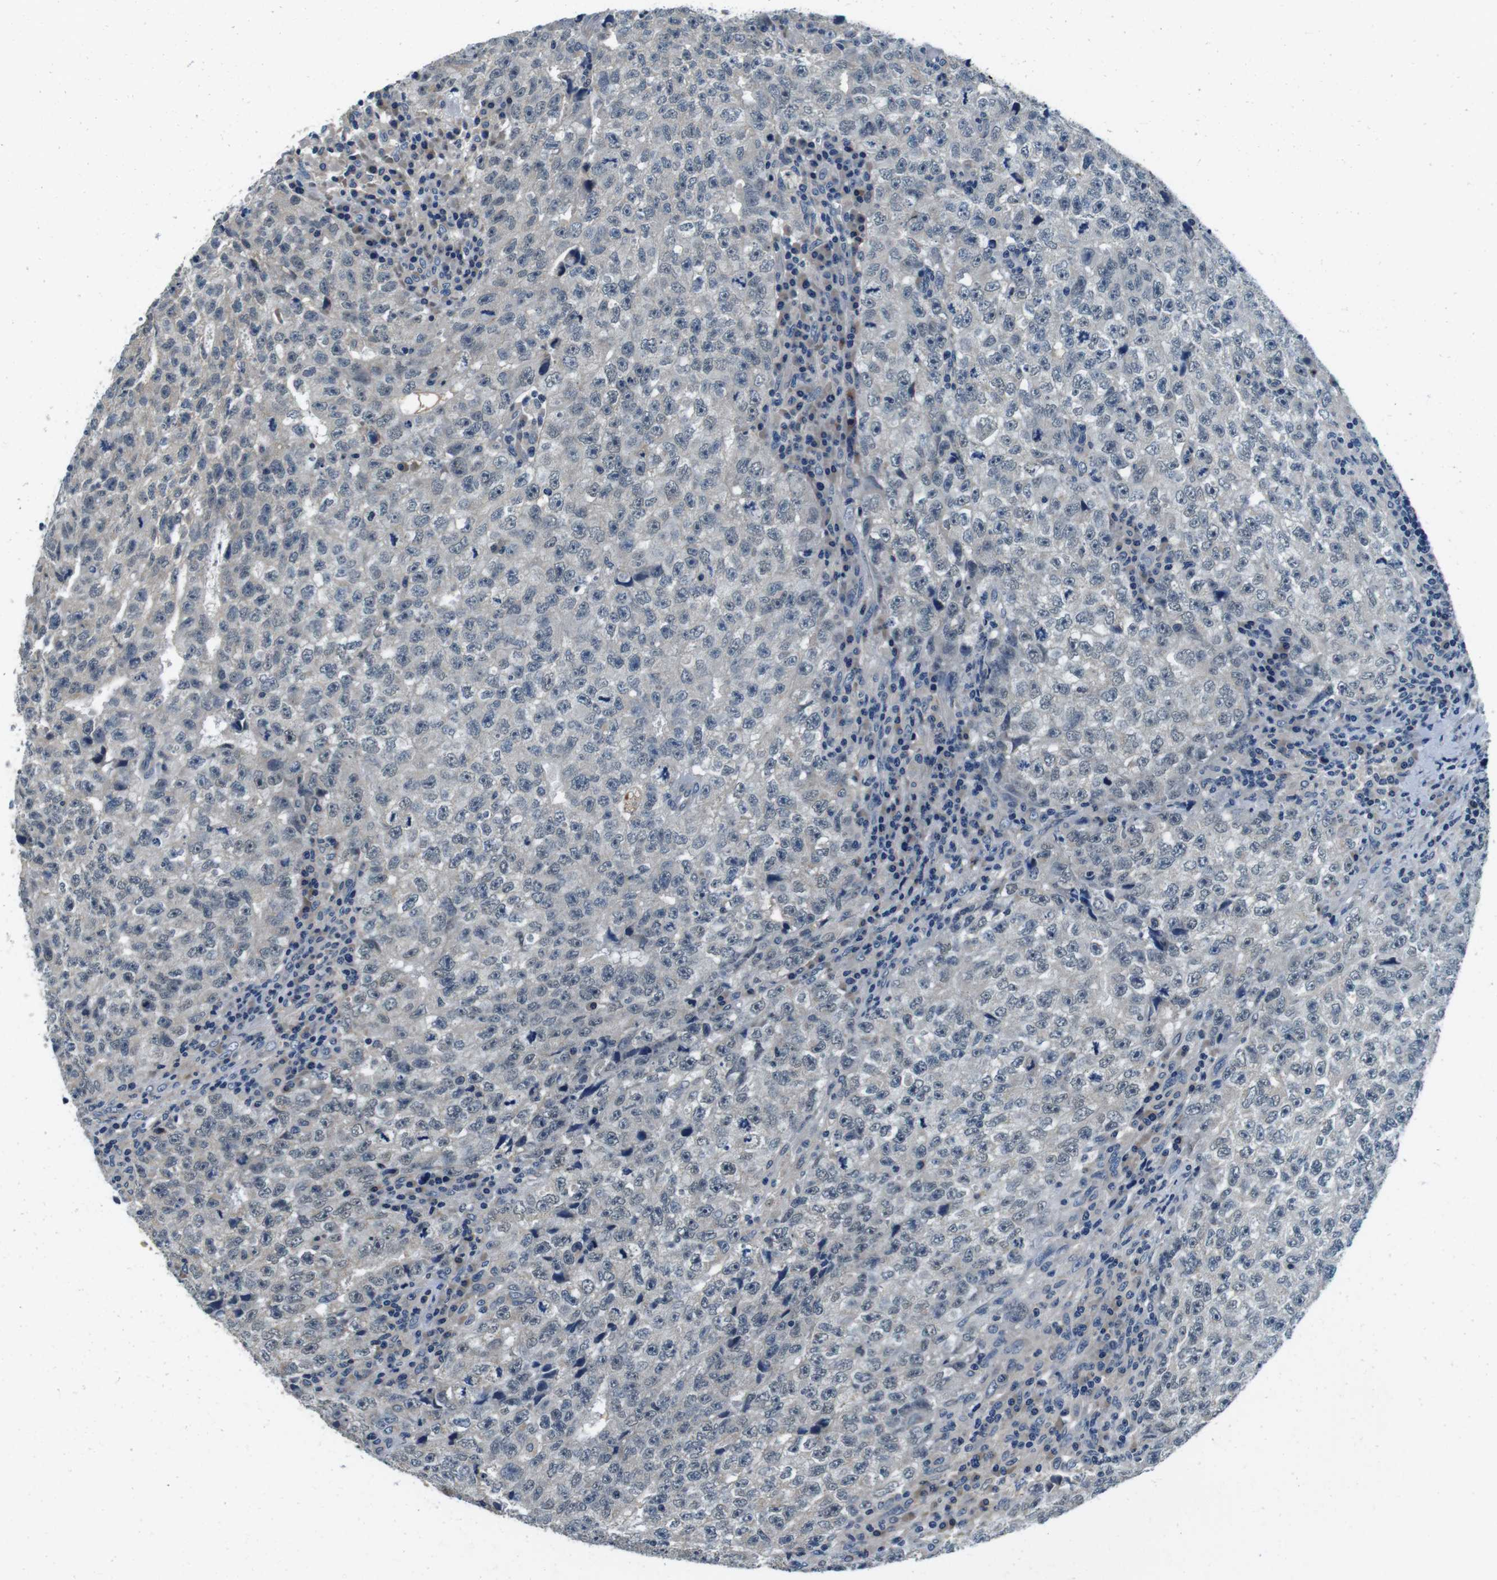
{"staining": {"intensity": "negative", "quantity": "none", "location": "none"}, "tissue": "testis cancer", "cell_type": "Tumor cells", "image_type": "cancer", "snomed": [{"axis": "morphology", "description": "Necrosis, NOS"}, {"axis": "morphology", "description": "Carcinoma, Embryonal, NOS"}, {"axis": "topography", "description": "Testis"}], "caption": "Testis cancer (embryonal carcinoma) was stained to show a protein in brown. There is no significant positivity in tumor cells.", "gene": "DTNA", "patient": {"sex": "male", "age": 19}}